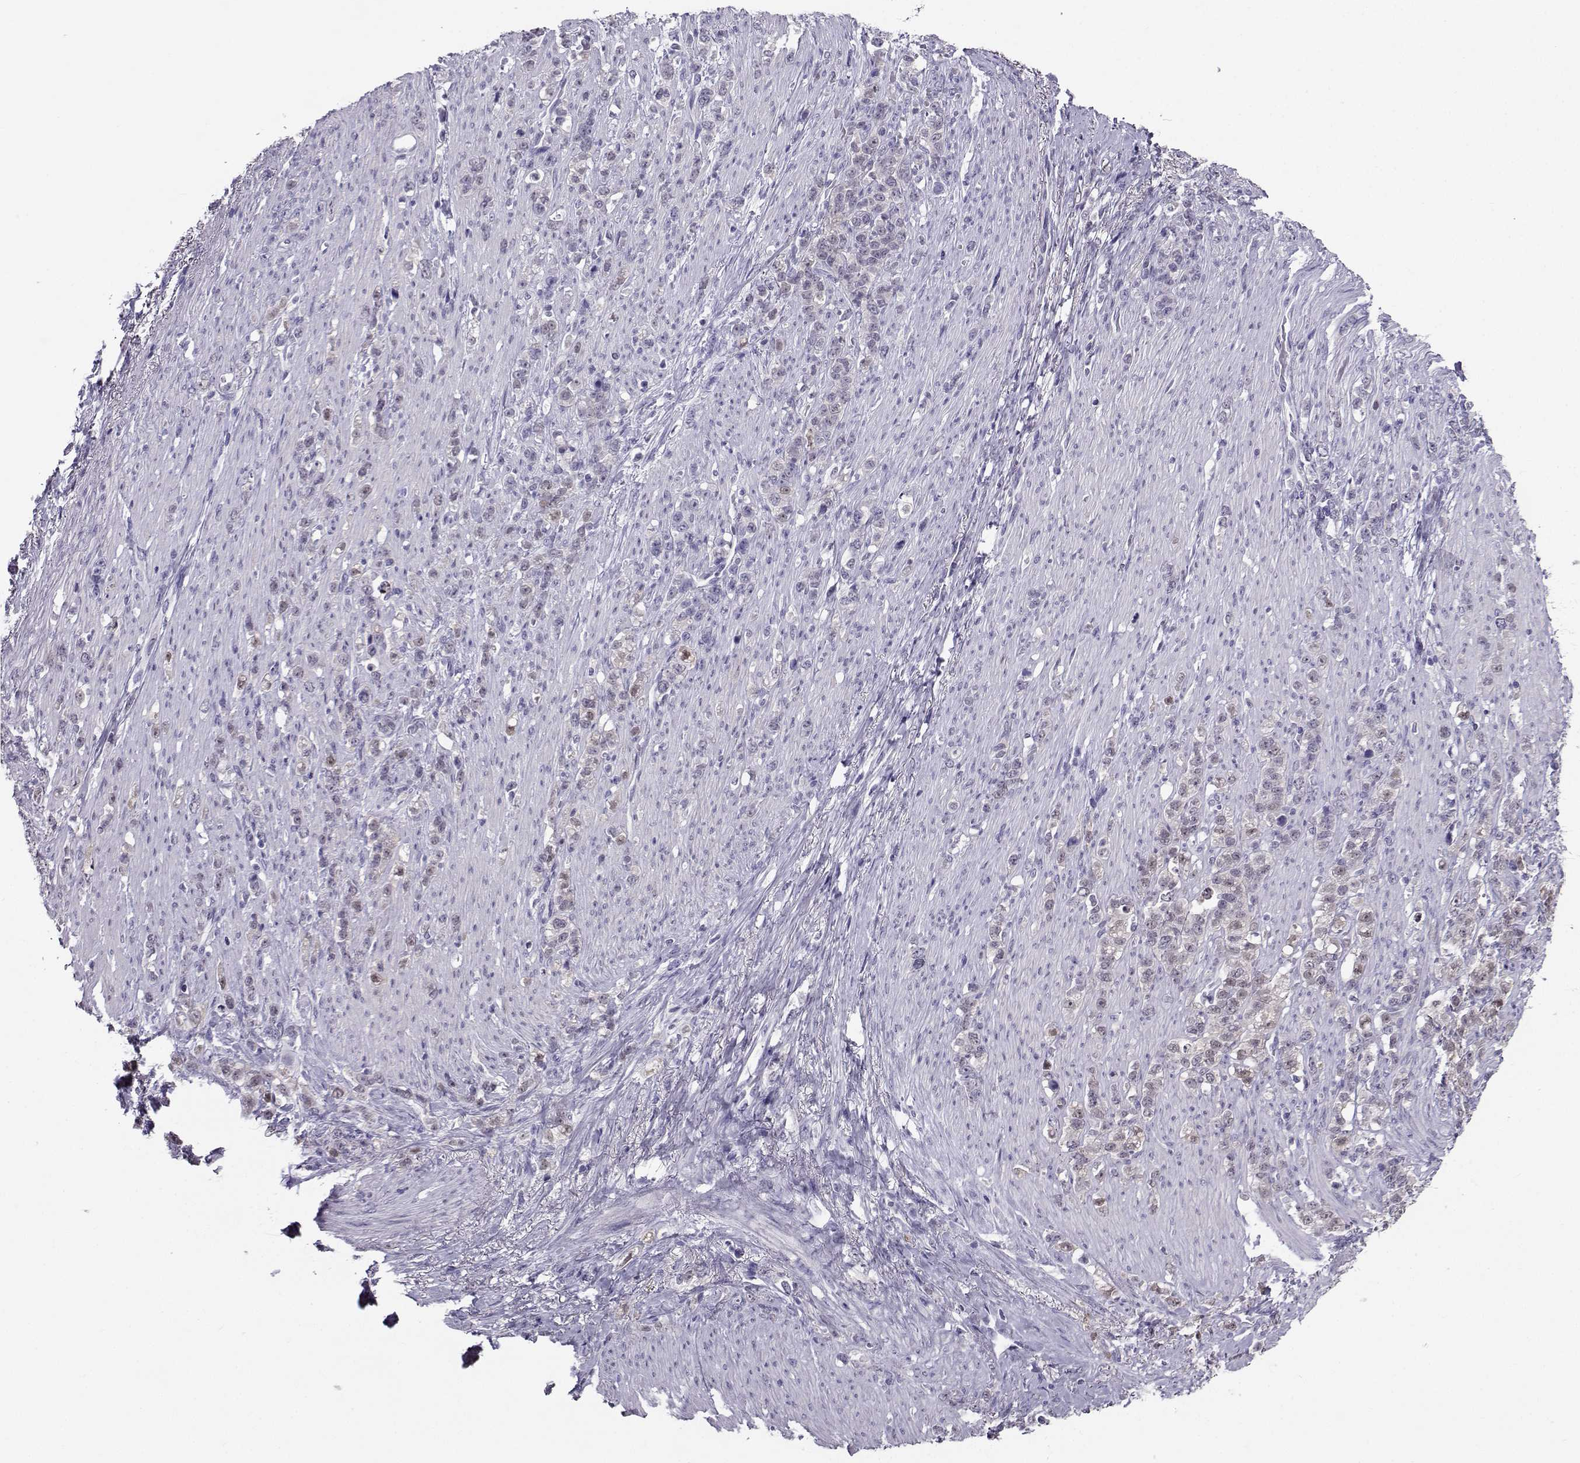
{"staining": {"intensity": "negative", "quantity": "none", "location": "none"}, "tissue": "stomach cancer", "cell_type": "Tumor cells", "image_type": "cancer", "snomed": [{"axis": "morphology", "description": "Adenocarcinoma, NOS"}, {"axis": "topography", "description": "Stomach, lower"}], "caption": "Immunohistochemical staining of human stomach cancer (adenocarcinoma) shows no significant expression in tumor cells.", "gene": "PGK1", "patient": {"sex": "male", "age": 88}}